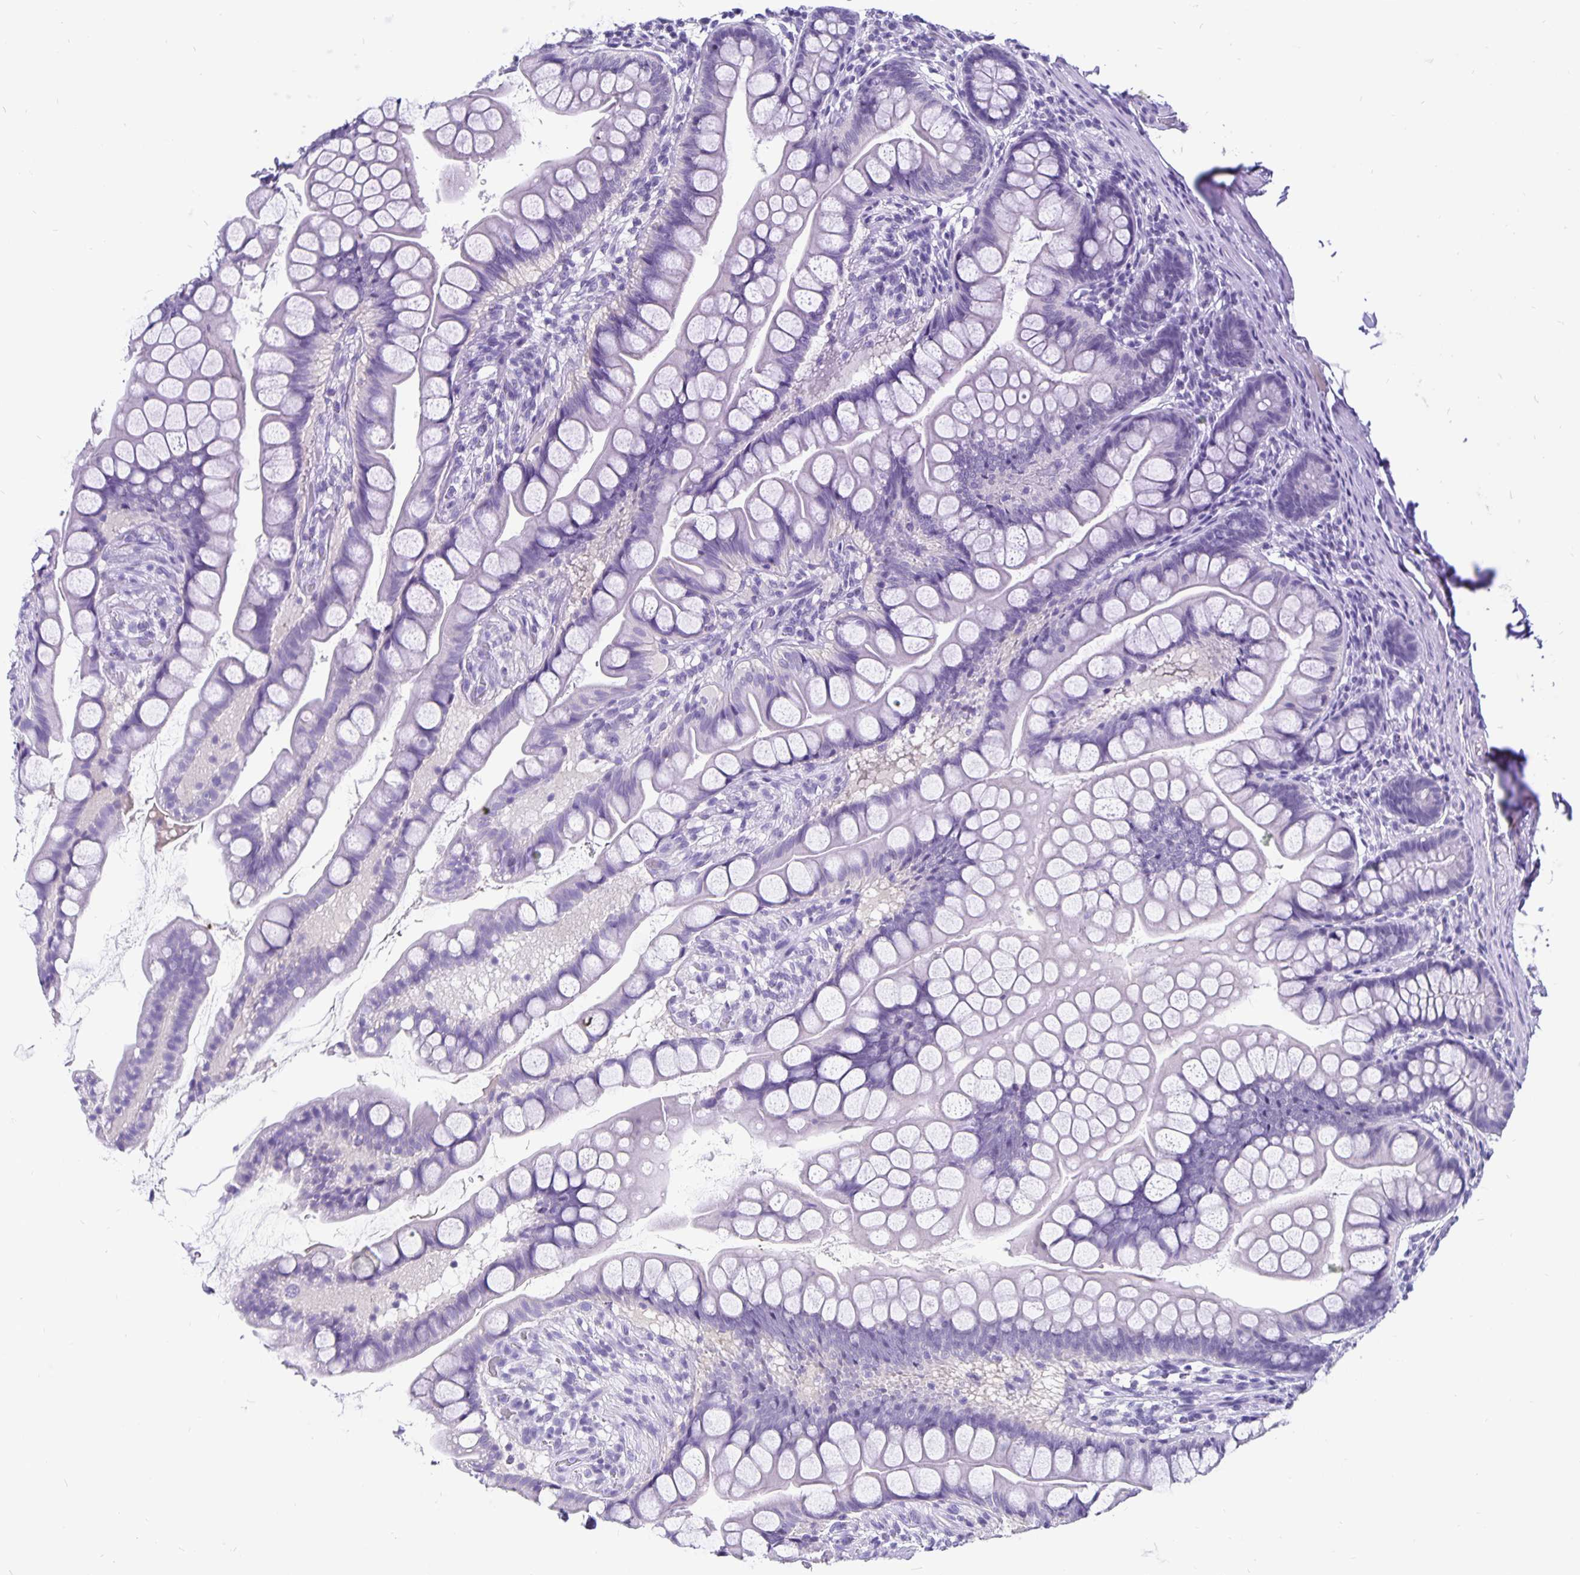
{"staining": {"intensity": "negative", "quantity": "none", "location": "none"}, "tissue": "small intestine", "cell_type": "Glandular cells", "image_type": "normal", "snomed": [{"axis": "morphology", "description": "Normal tissue, NOS"}, {"axis": "topography", "description": "Small intestine"}], "caption": "DAB immunohistochemical staining of benign human small intestine reveals no significant expression in glandular cells.", "gene": "ODF3B", "patient": {"sex": "male", "age": 70}}